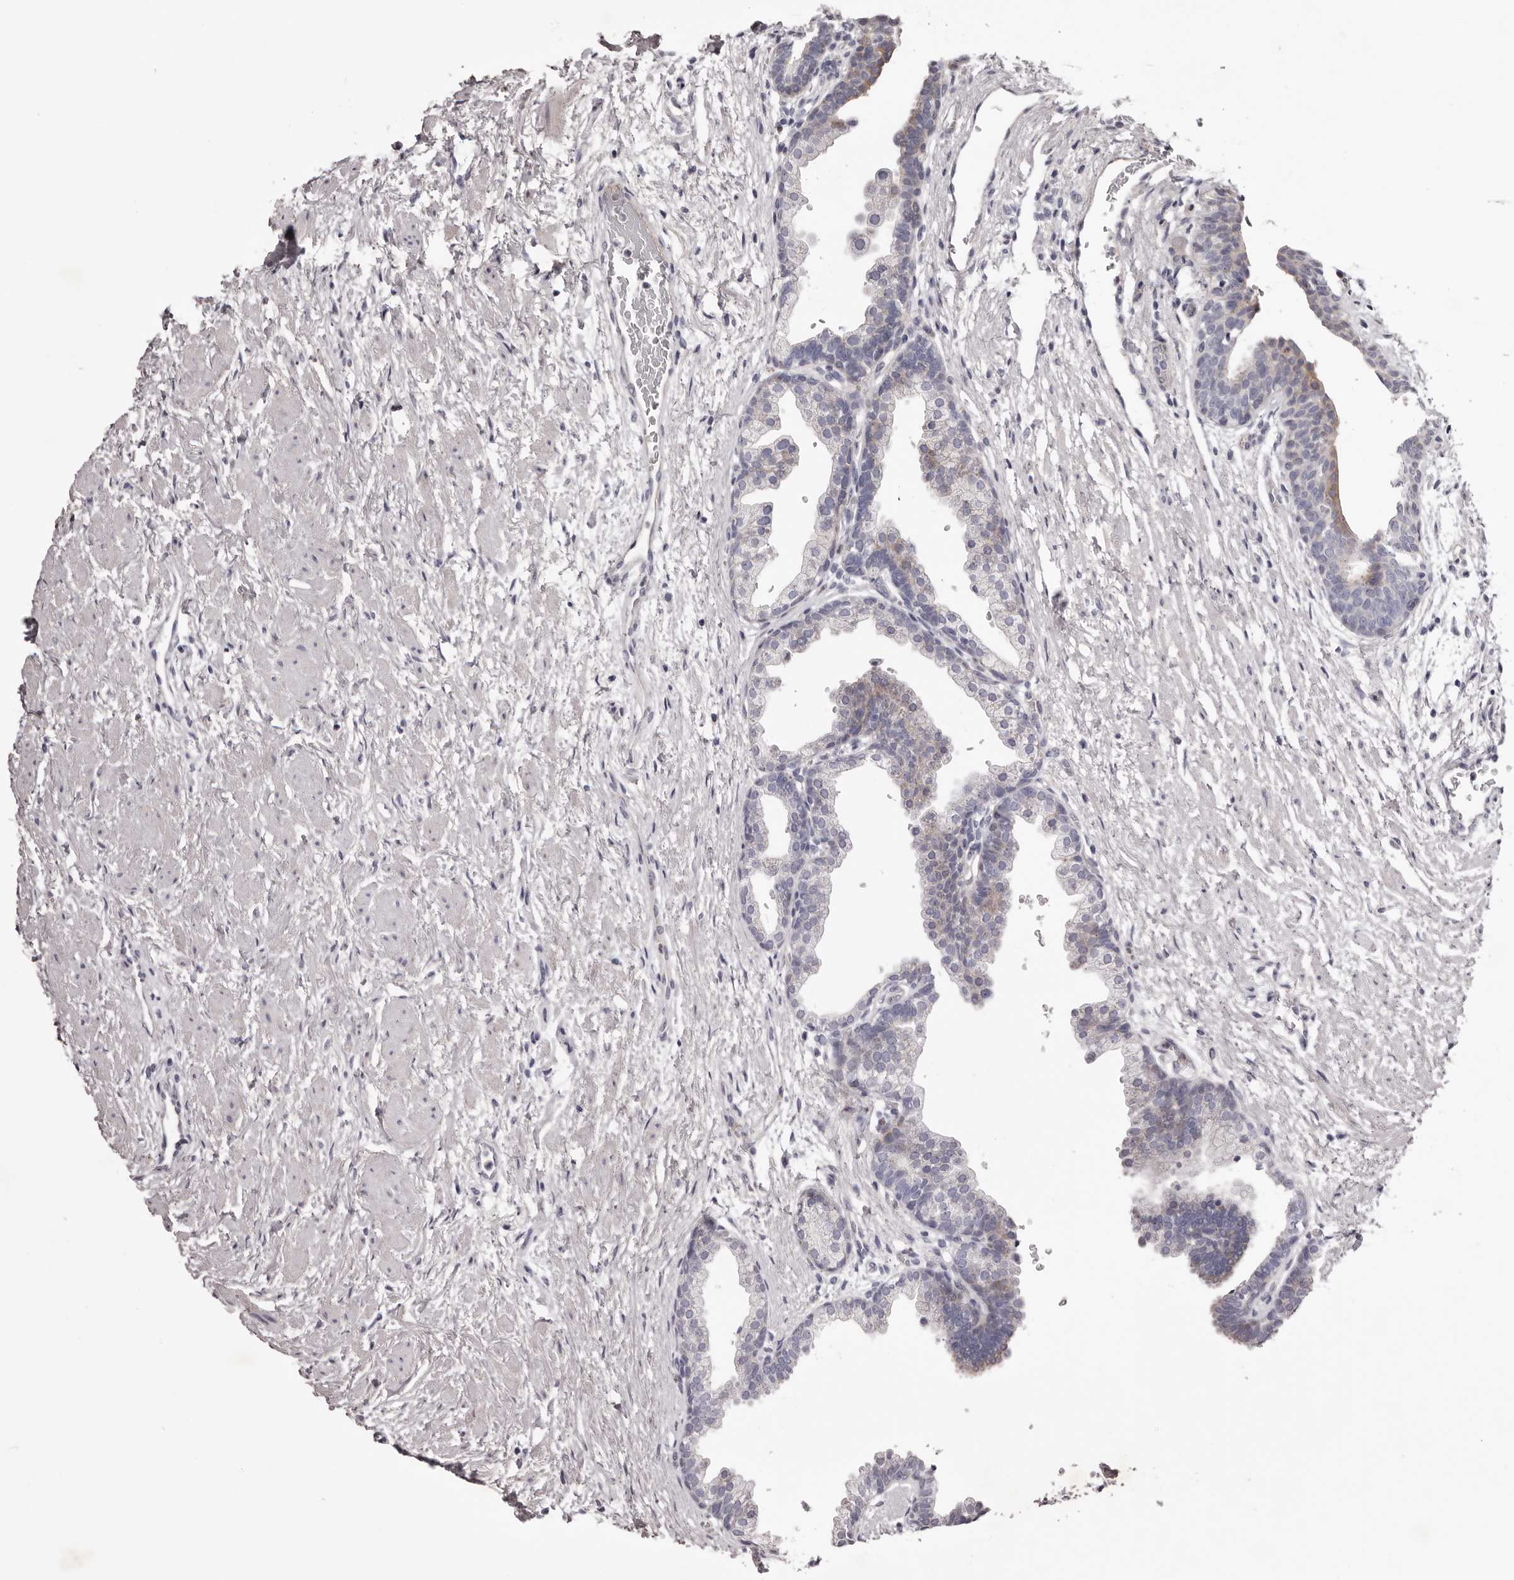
{"staining": {"intensity": "weak", "quantity": "<25%", "location": "cytoplasmic/membranous"}, "tissue": "prostate", "cell_type": "Glandular cells", "image_type": "normal", "snomed": [{"axis": "morphology", "description": "Normal tissue, NOS"}, {"axis": "topography", "description": "Prostate"}], "caption": "Immunohistochemistry image of unremarkable human prostate stained for a protein (brown), which demonstrates no expression in glandular cells. (DAB immunohistochemistry (IHC) with hematoxylin counter stain).", "gene": "PEG10", "patient": {"sex": "male", "age": 48}}